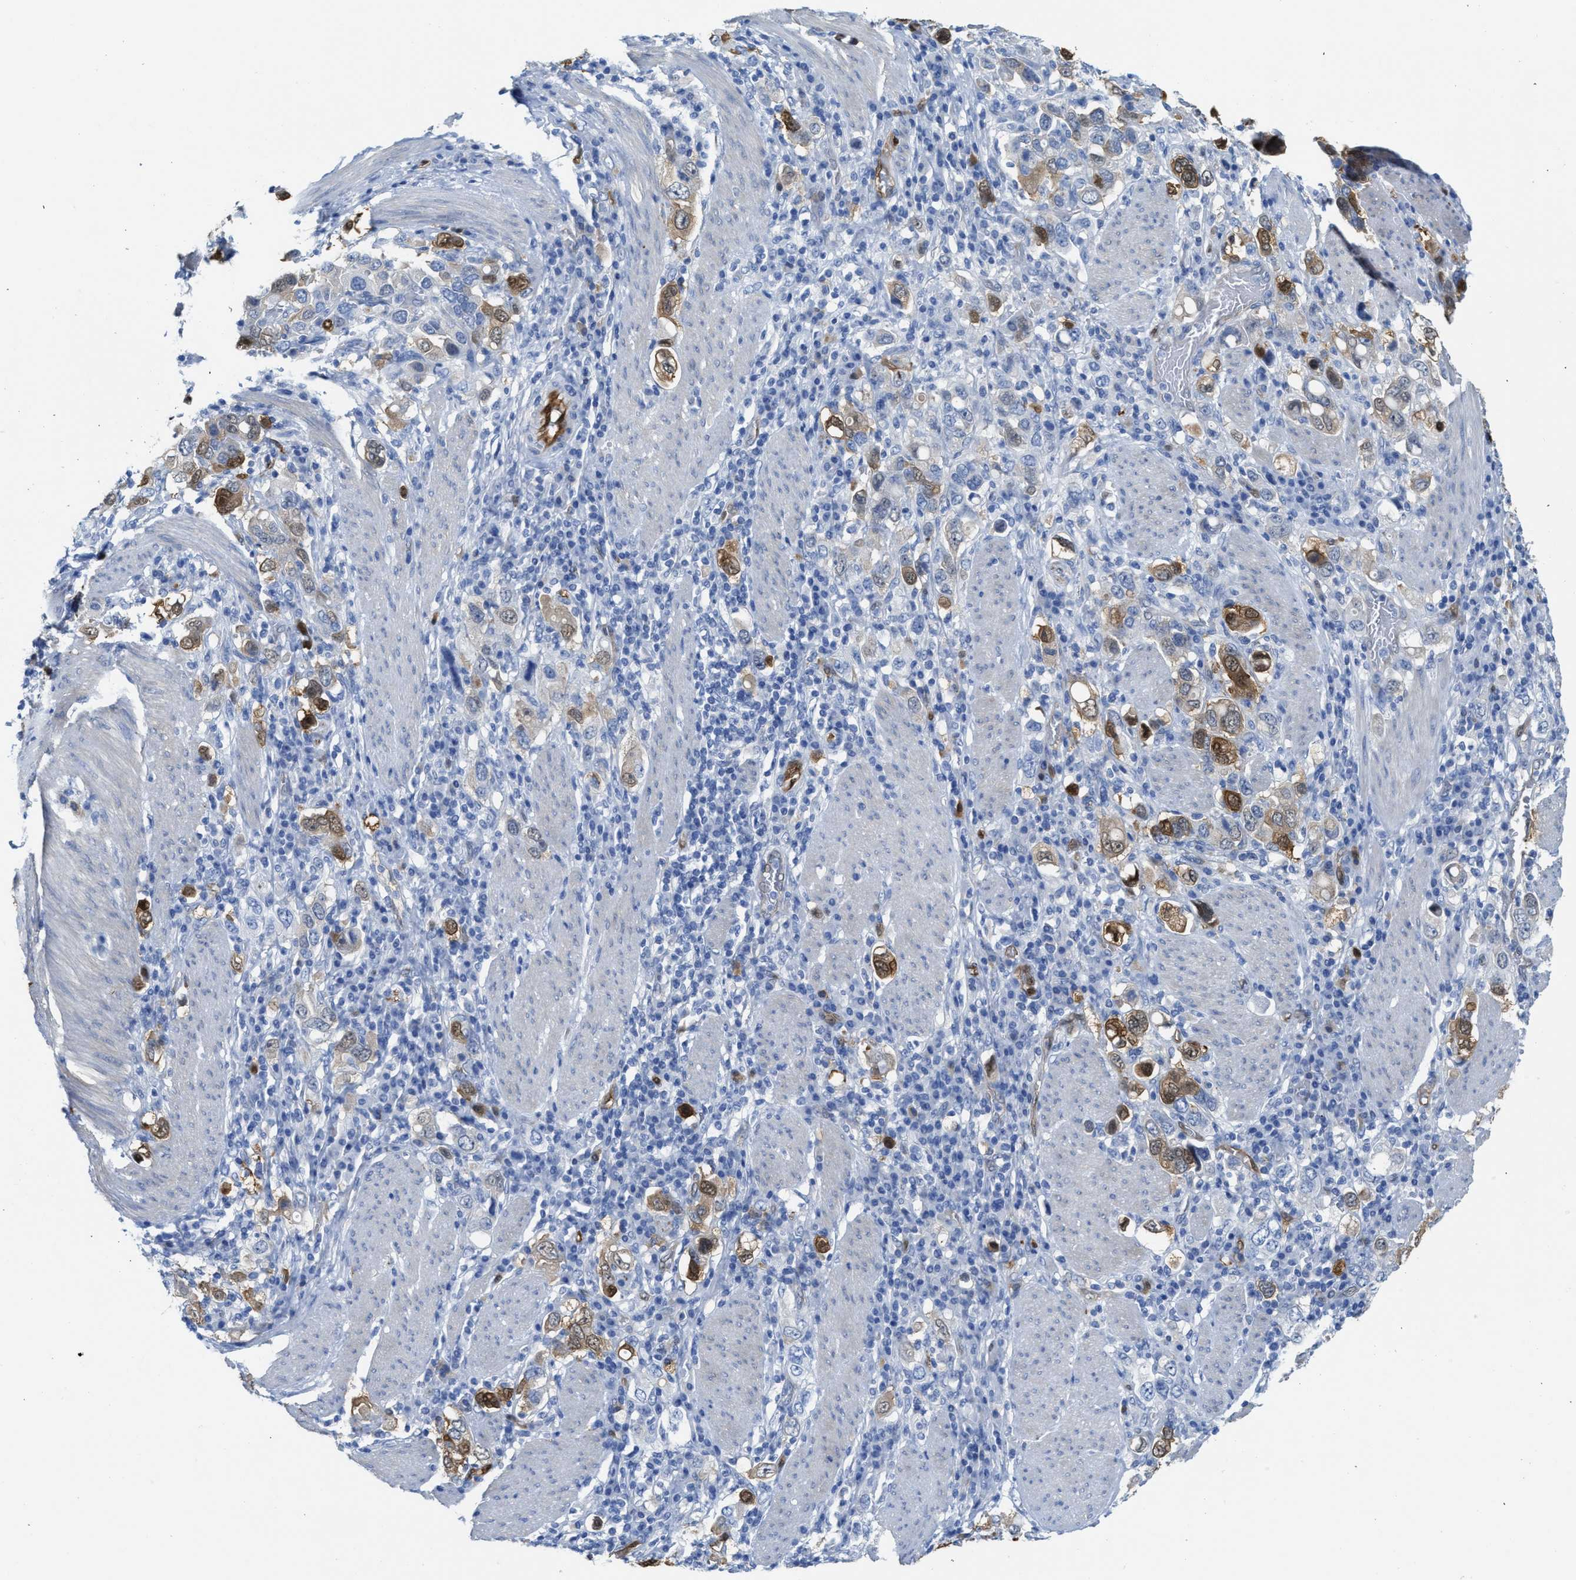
{"staining": {"intensity": "moderate", "quantity": "25%-75%", "location": "cytoplasmic/membranous,nuclear"}, "tissue": "stomach cancer", "cell_type": "Tumor cells", "image_type": "cancer", "snomed": [{"axis": "morphology", "description": "Adenocarcinoma, NOS"}, {"axis": "topography", "description": "Stomach, upper"}], "caption": "A high-resolution photomicrograph shows immunohistochemistry (IHC) staining of stomach cancer, which reveals moderate cytoplasmic/membranous and nuclear staining in about 25%-75% of tumor cells.", "gene": "ASS1", "patient": {"sex": "male", "age": 62}}